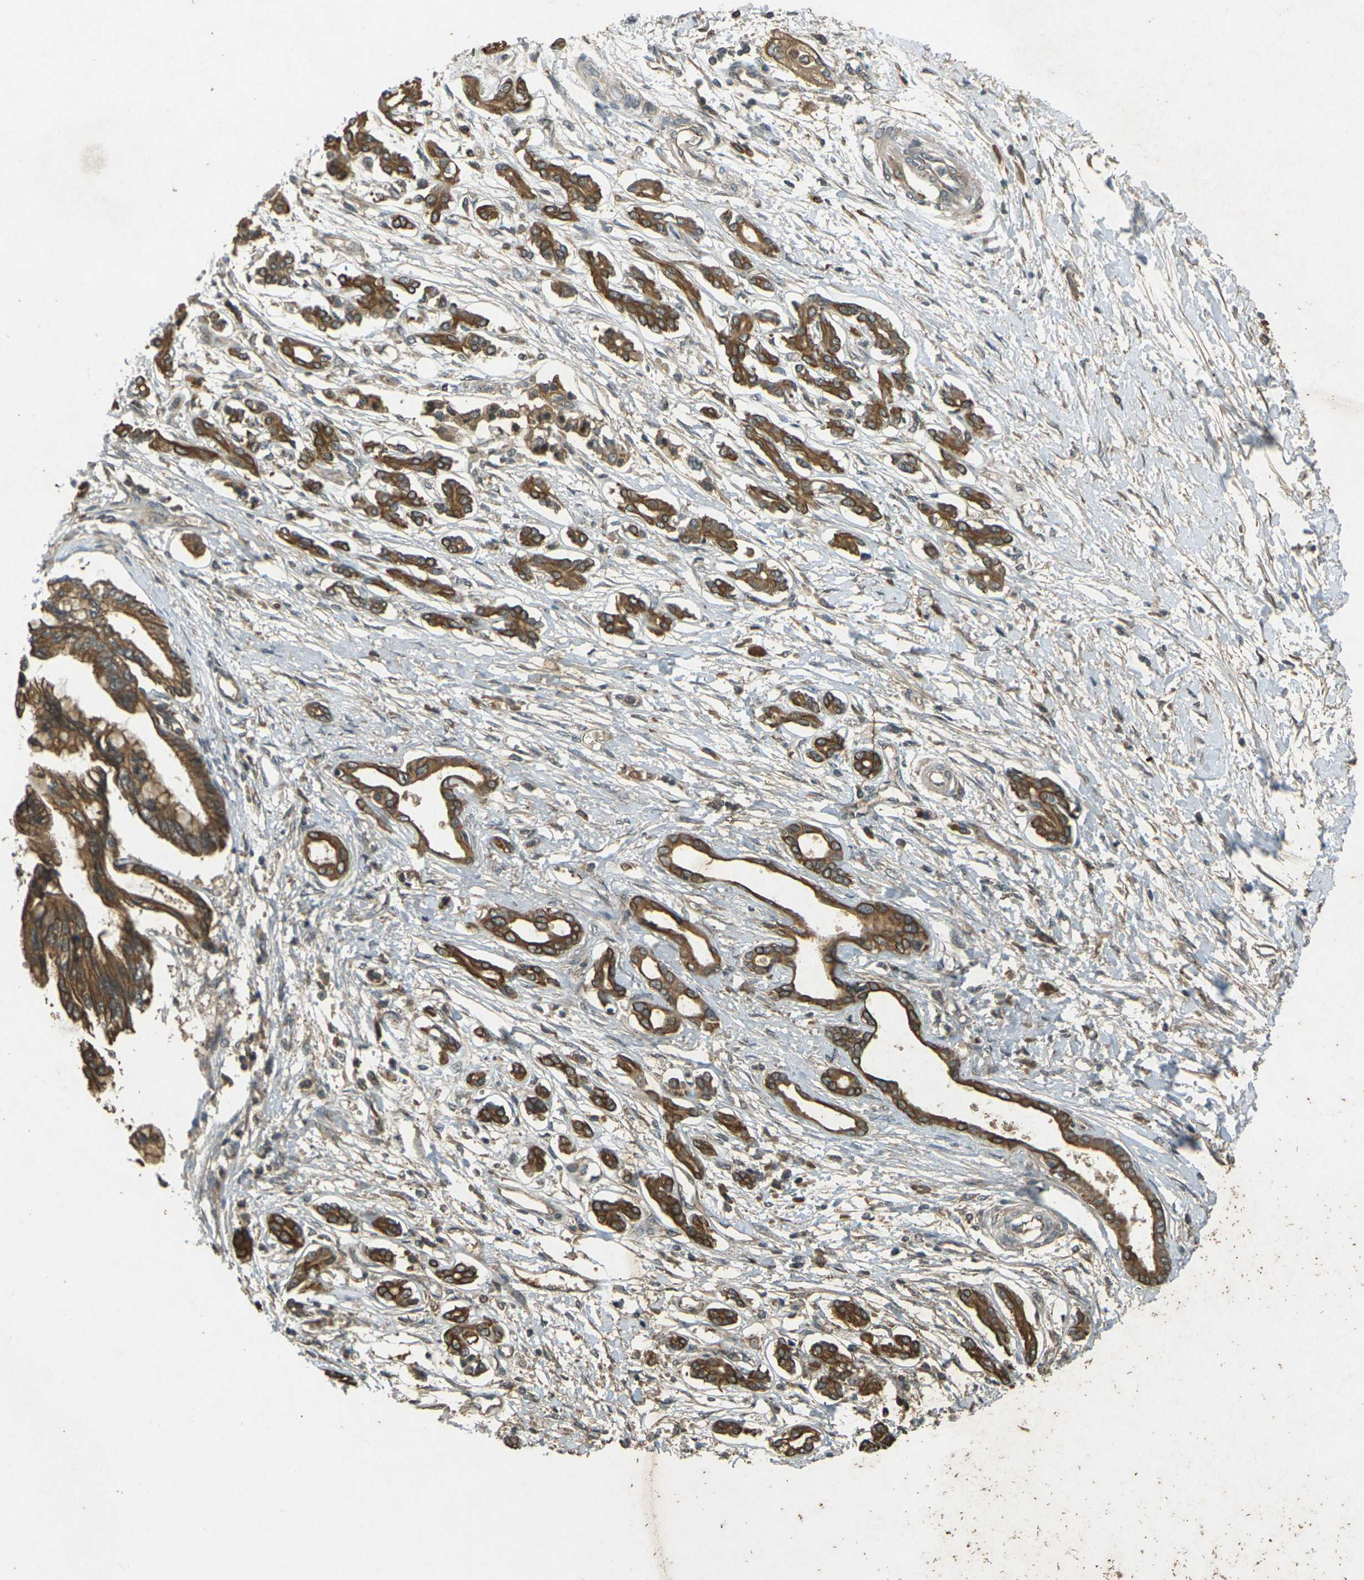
{"staining": {"intensity": "strong", "quantity": ">75%", "location": "cytoplasmic/membranous"}, "tissue": "pancreatic cancer", "cell_type": "Tumor cells", "image_type": "cancer", "snomed": [{"axis": "morphology", "description": "Adenocarcinoma, NOS"}, {"axis": "topography", "description": "Pancreas"}], "caption": "Immunohistochemical staining of pancreatic cancer (adenocarcinoma) demonstrates high levels of strong cytoplasmic/membranous protein expression in approximately >75% of tumor cells. The staining was performed using DAB, with brown indicating positive protein expression. Nuclei are stained blue with hematoxylin.", "gene": "TAP1", "patient": {"sex": "male", "age": 56}}